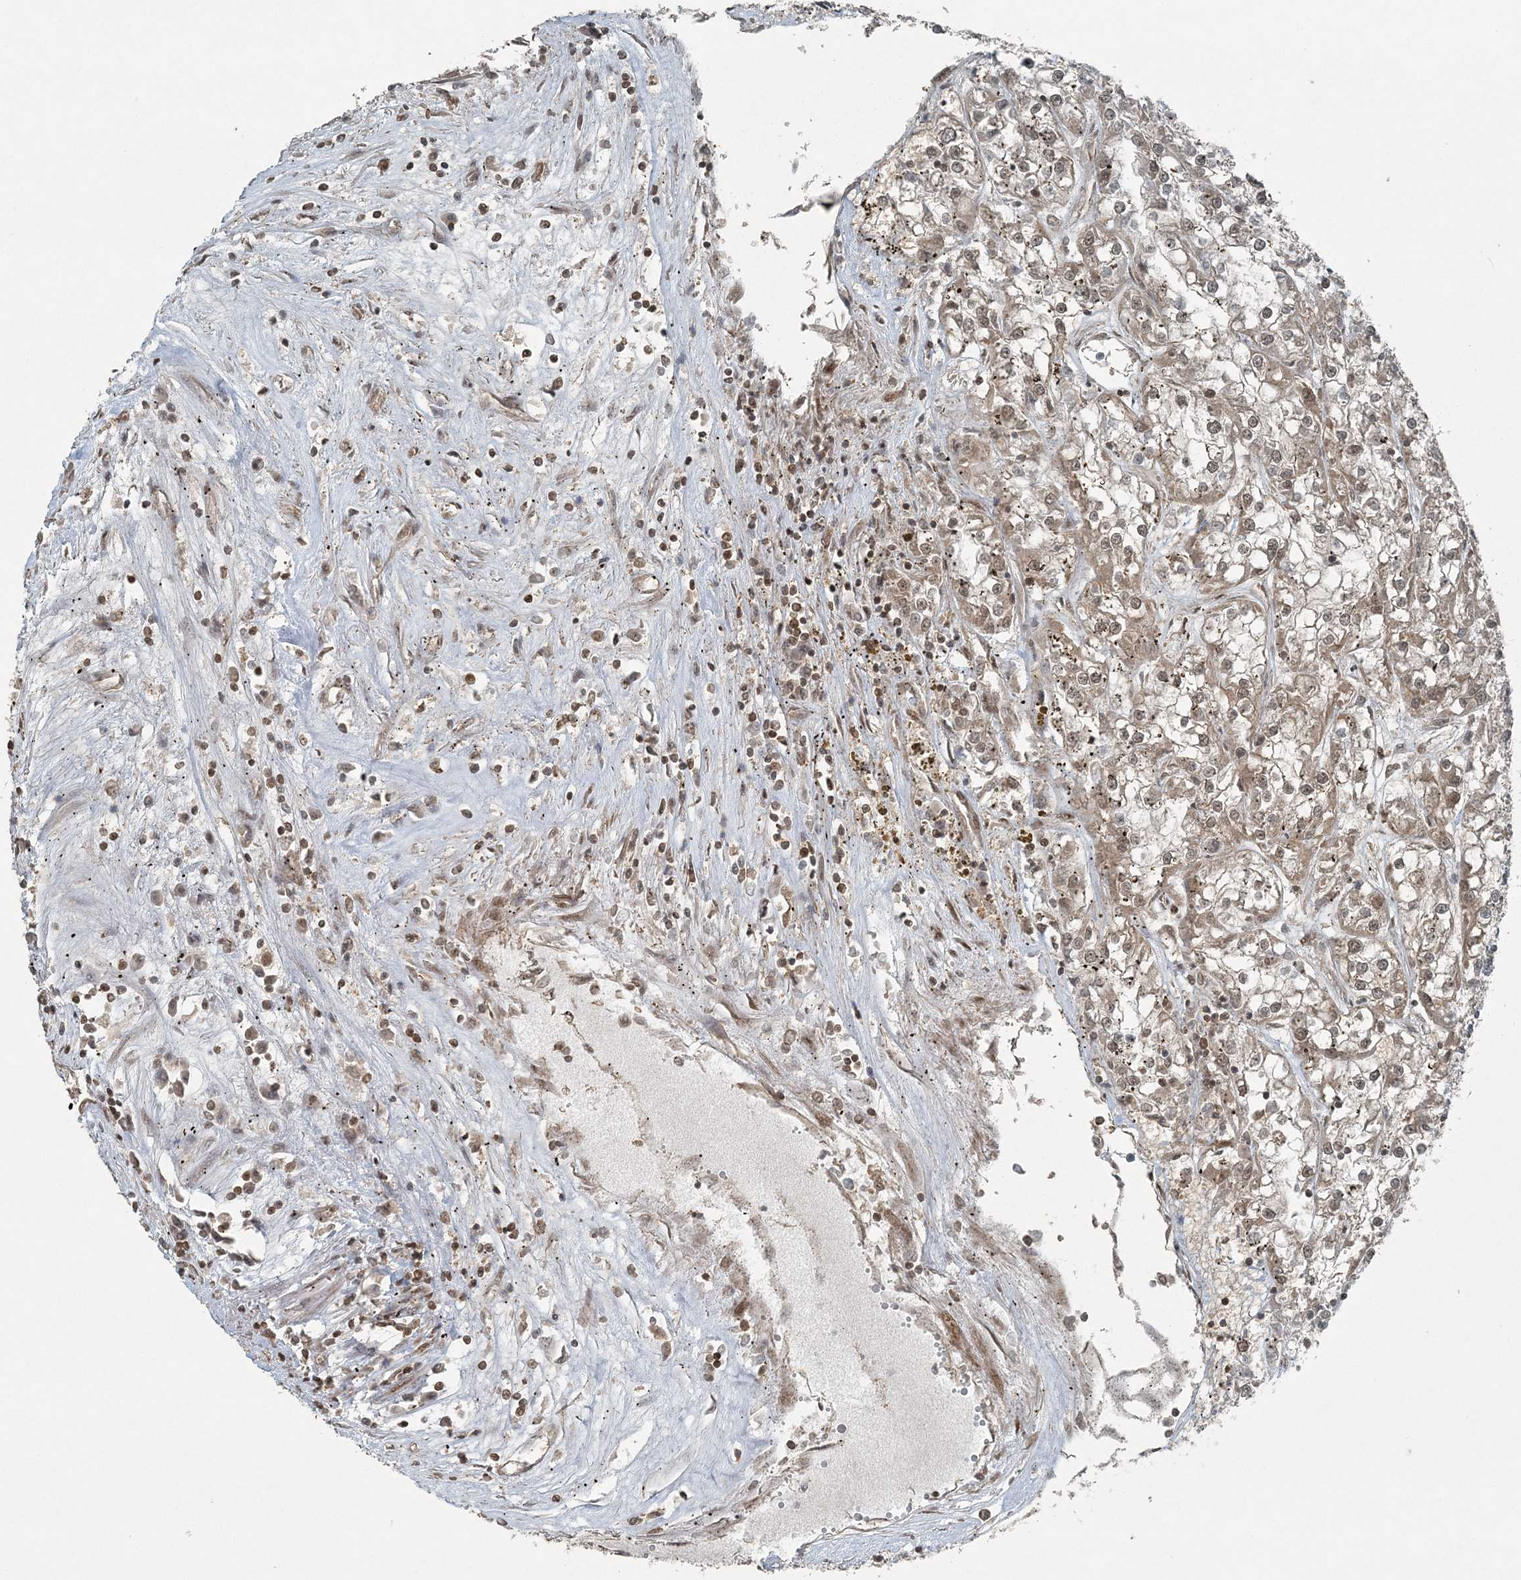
{"staining": {"intensity": "moderate", "quantity": ">75%", "location": "nuclear"}, "tissue": "renal cancer", "cell_type": "Tumor cells", "image_type": "cancer", "snomed": [{"axis": "morphology", "description": "Adenocarcinoma, NOS"}, {"axis": "topography", "description": "Kidney"}], "caption": "Immunohistochemistry of renal cancer (adenocarcinoma) exhibits medium levels of moderate nuclear positivity in approximately >75% of tumor cells.", "gene": "COPS7B", "patient": {"sex": "female", "age": 52}}